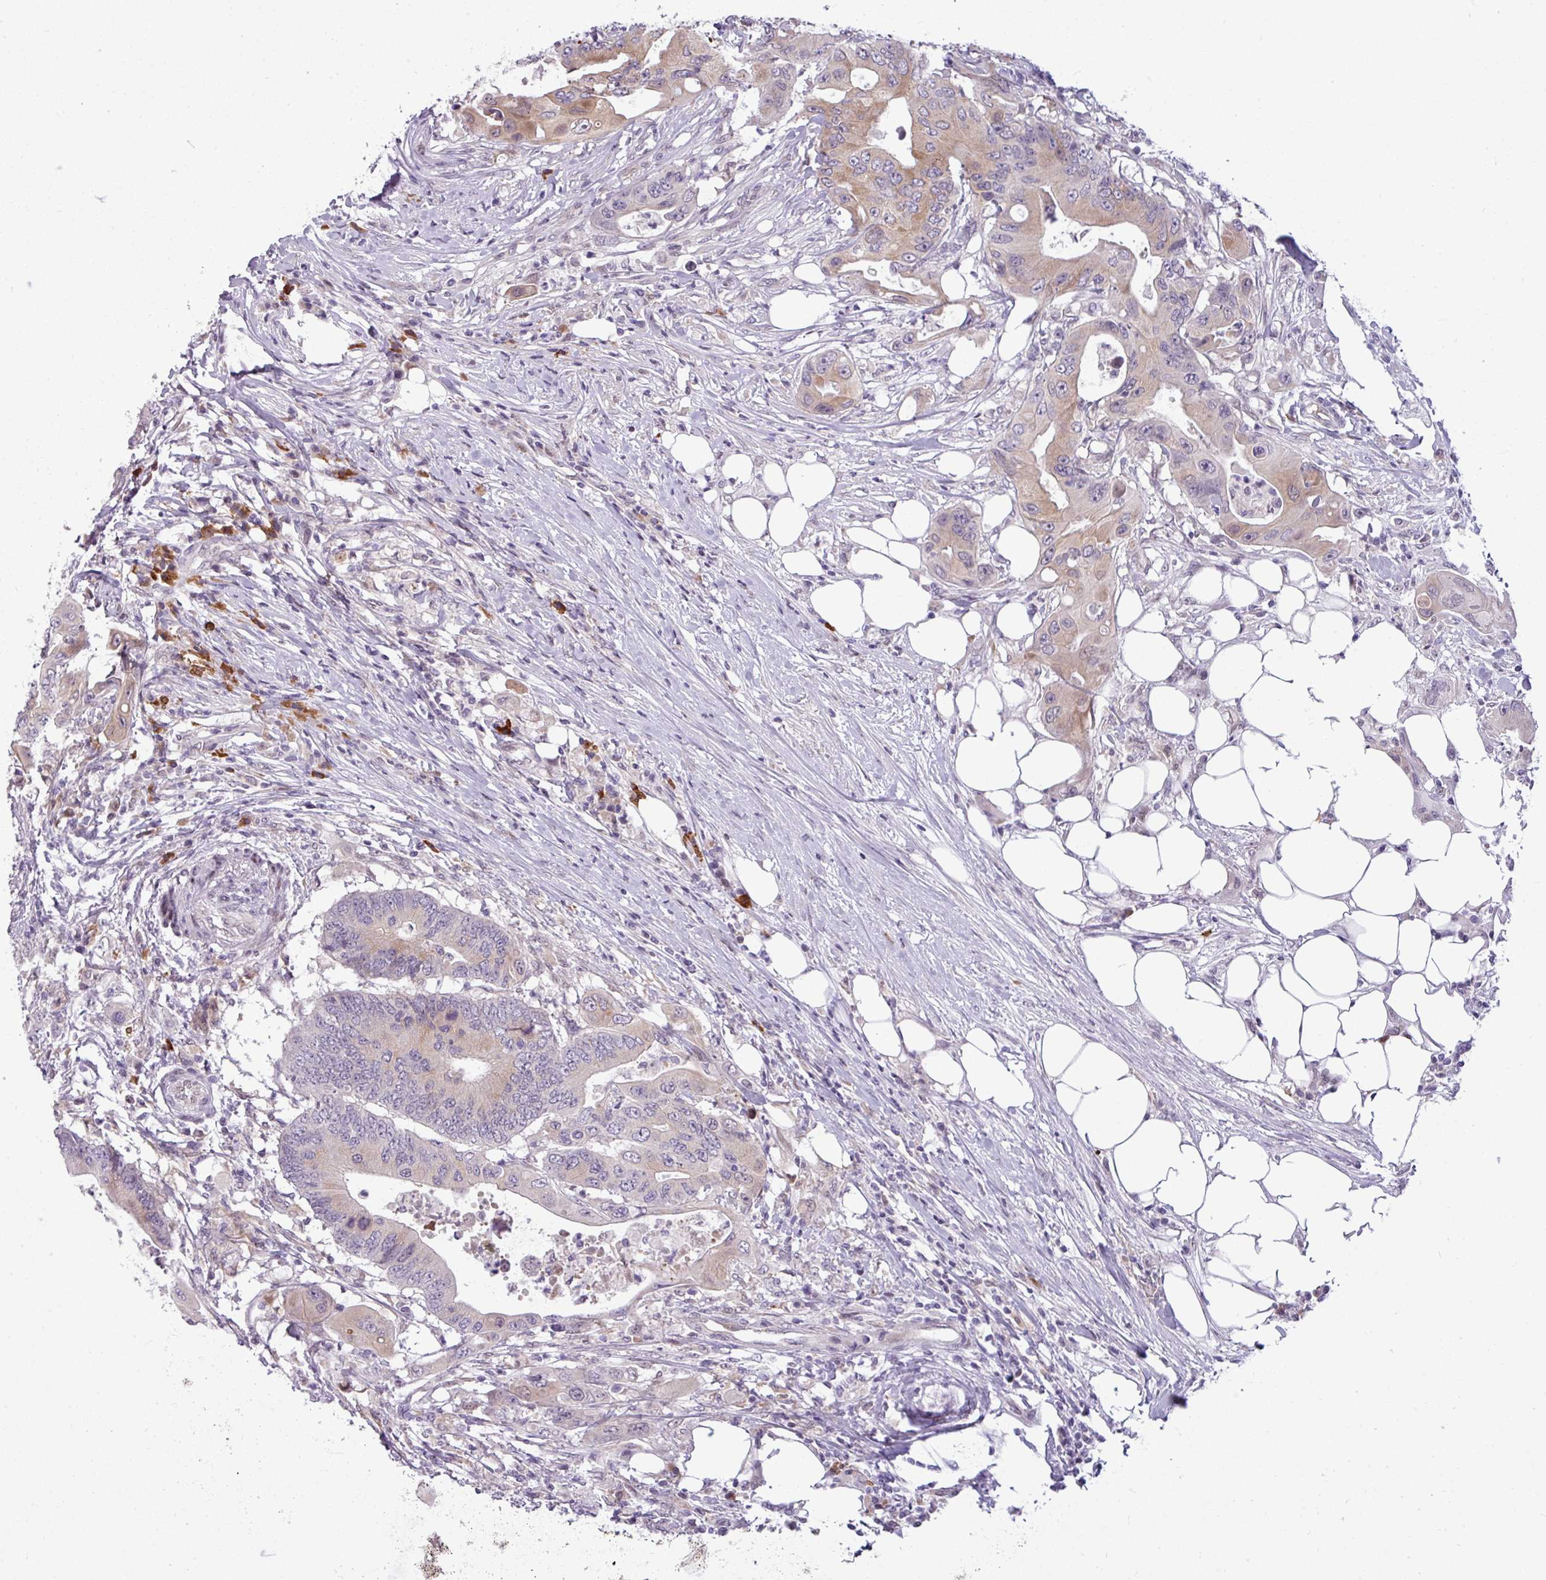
{"staining": {"intensity": "weak", "quantity": "<25%", "location": "cytoplasmic/membranous"}, "tissue": "colorectal cancer", "cell_type": "Tumor cells", "image_type": "cancer", "snomed": [{"axis": "morphology", "description": "Adenocarcinoma, NOS"}, {"axis": "topography", "description": "Colon"}], "caption": "Tumor cells are negative for protein expression in human adenocarcinoma (colorectal). Nuclei are stained in blue.", "gene": "SLC66A2", "patient": {"sex": "male", "age": 71}}